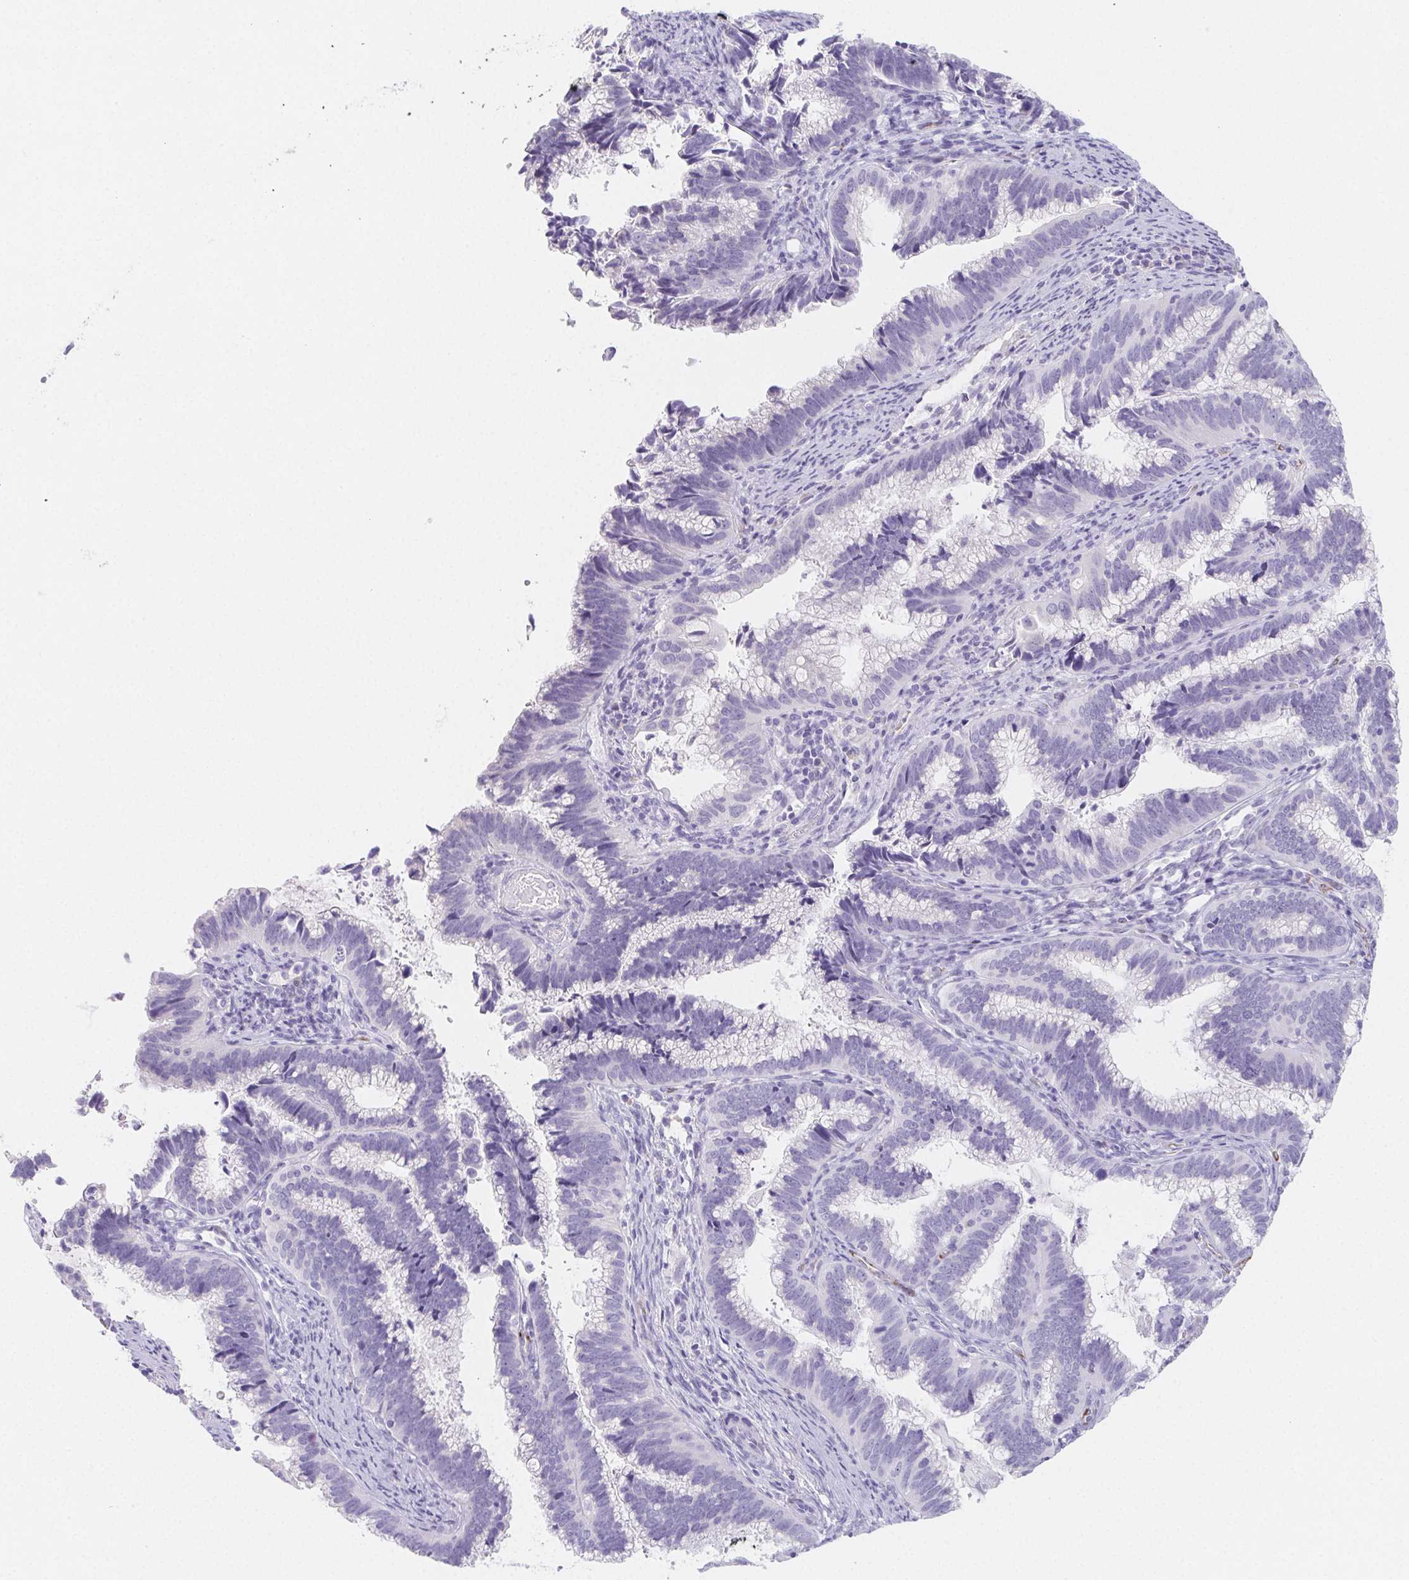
{"staining": {"intensity": "negative", "quantity": "none", "location": "none"}, "tissue": "cervical cancer", "cell_type": "Tumor cells", "image_type": "cancer", "snomed": [{"axis": "morphology", "description": "Adenocarcinoma, NOS"}, {"axis": "topography", "description": "Cervix"}], "caption": "This is an immunohistochemistry (IHC) histopathology image of human adenocarcinoma (cervical). There is no staining in tumor cells.", "gene": "HRC", "patient": {"sex": "female", "age": 61}}